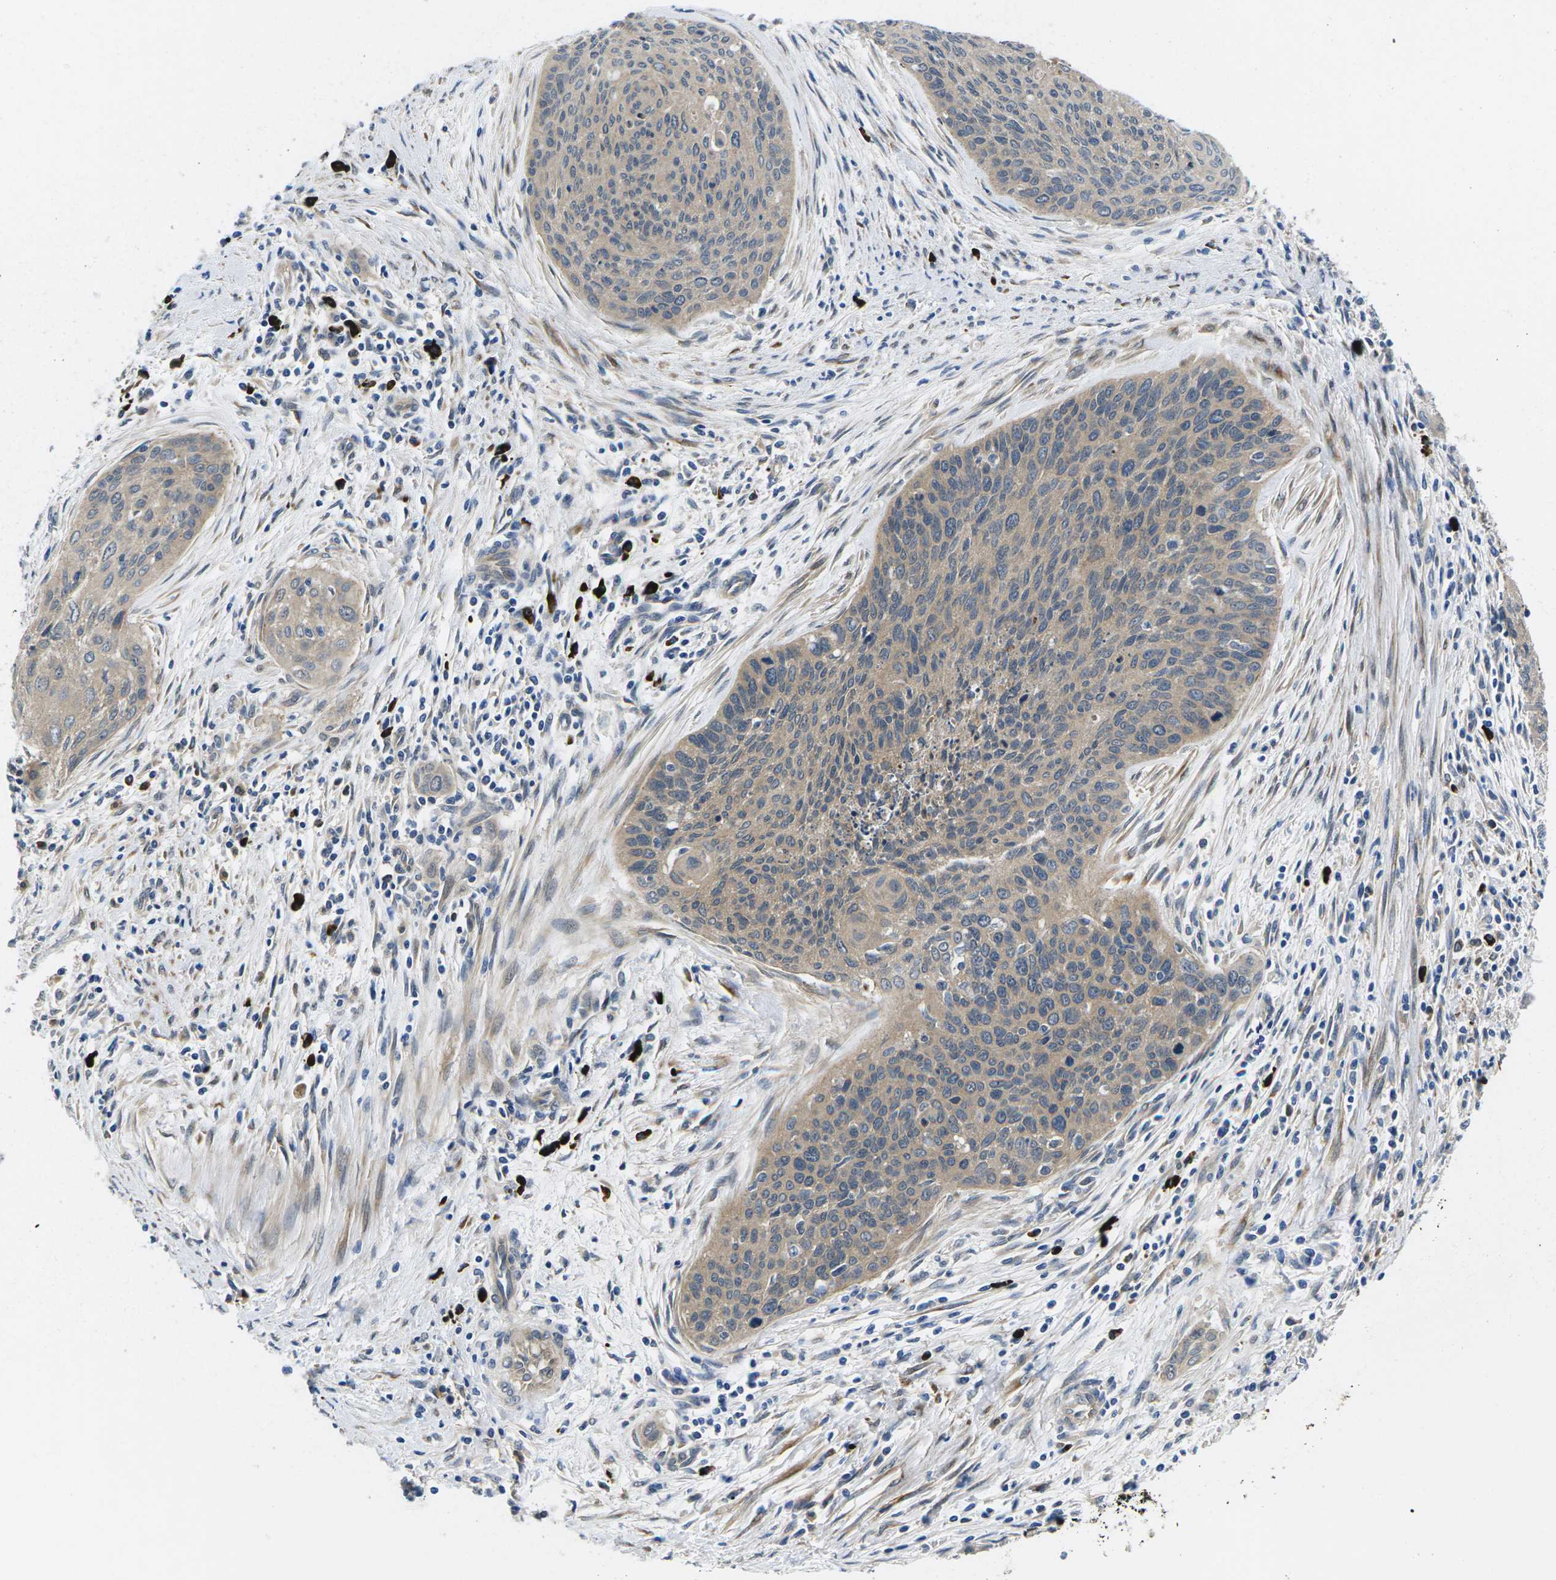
{"staining": {"intensity": "weak", "quantity": "25%-75%", "location": "cytoplasmic/membranous"}, "tissue": "cervical cancer", "cell_type": "Tumor cells", "image_type": "cancer", "snomed": [{"axis": "morphology", "description": "Squamous cell carcinoma, NOS"}, {"axis": "topography", "description": "Cervix"}], "caption": "Tumor cells demonstrate weak cytoplasmic/membranous expression in approximately 25%-75% of cells in squamous cell carcinoma (cervical).", "gene": "PLCE1", "patient": {"sex": "female", "age": 55}}